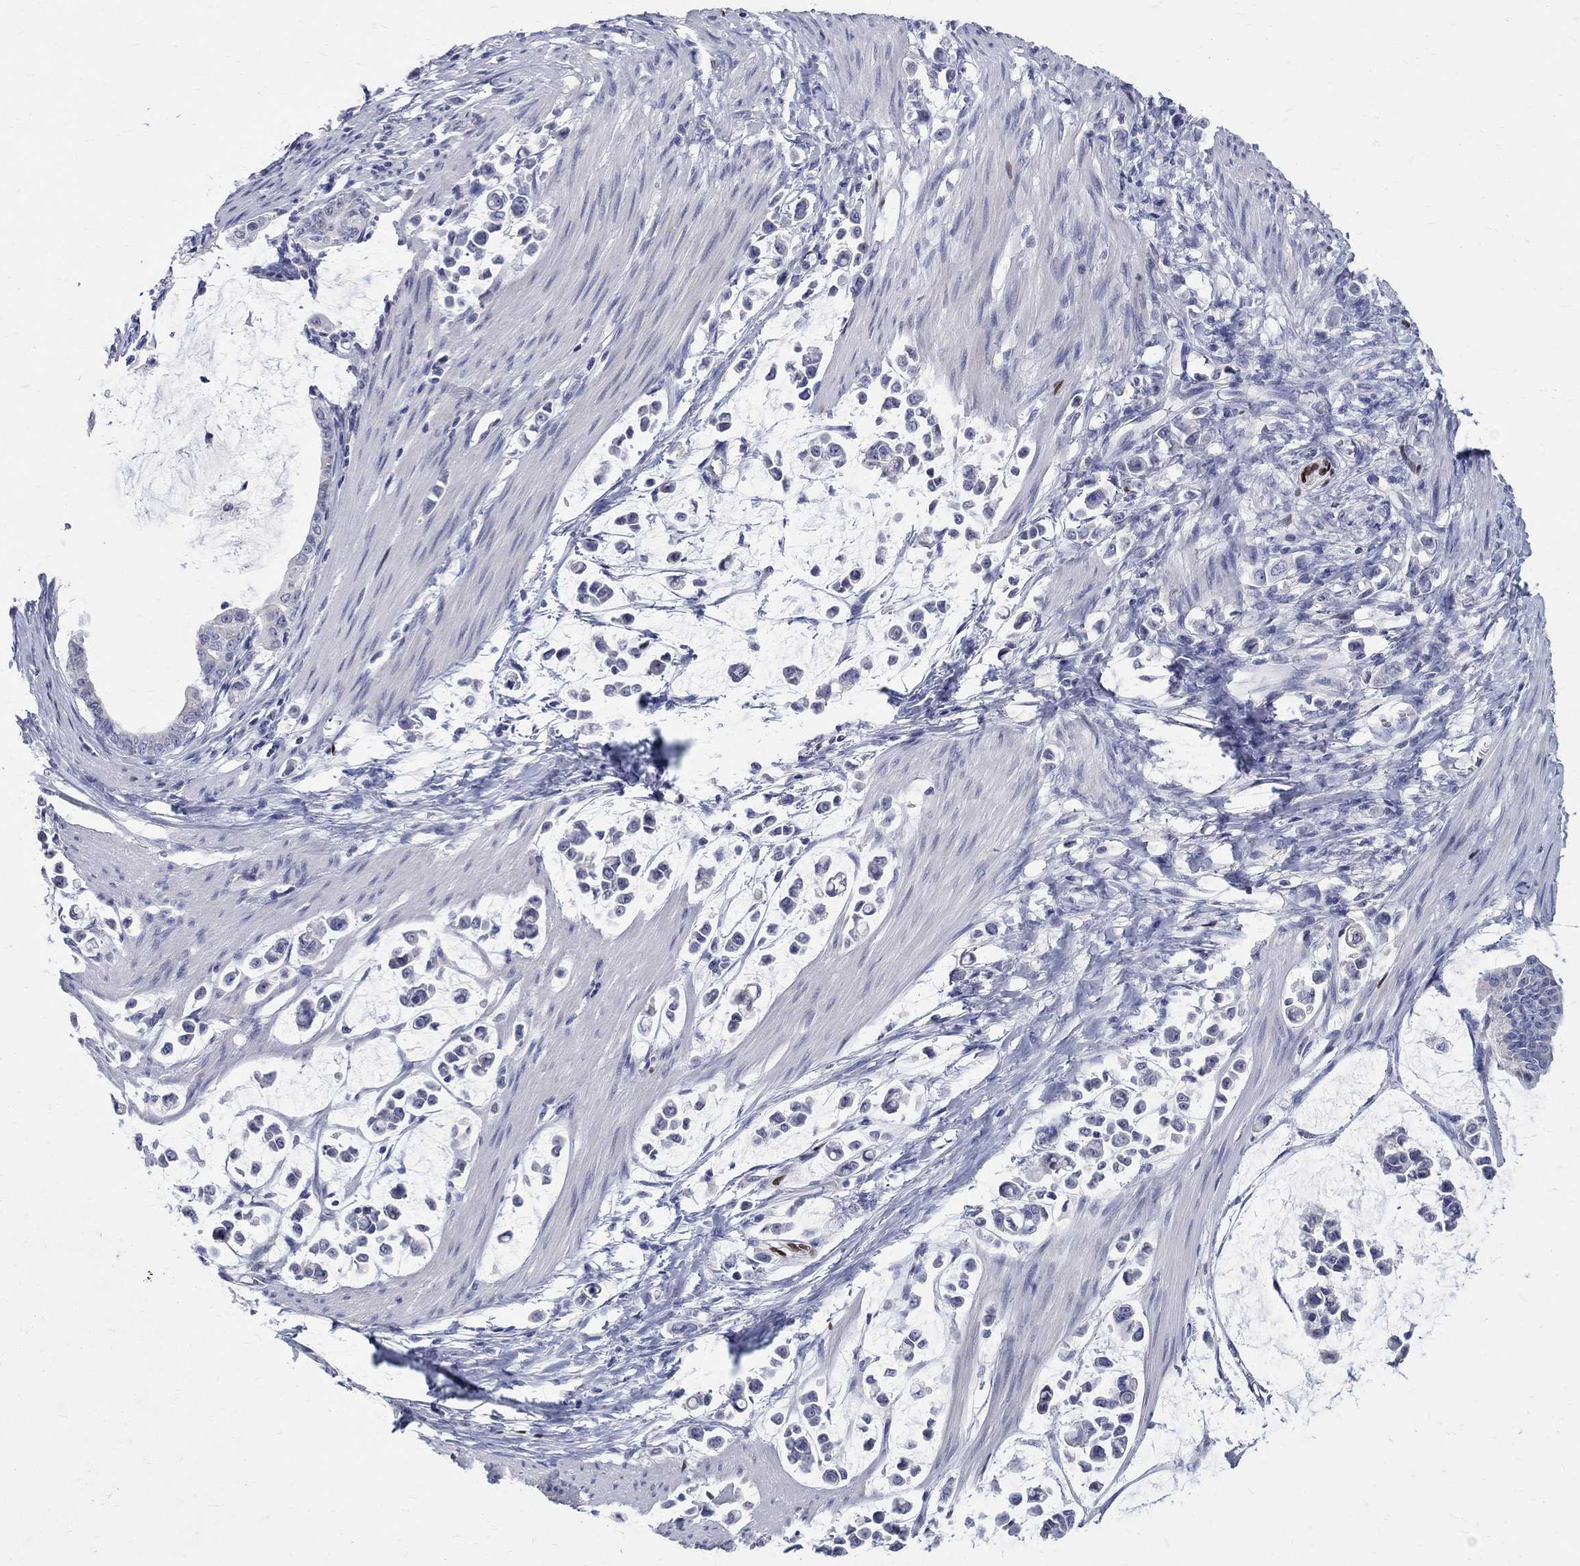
{"staining": {"intensity": "negative", "quantity": "none", "location": "none"}, "tissue": "stomach cancer", "cell_type": "Tumor cells", "image_type": "cancer", "snomed": [{"axis": "morphology", "description": "Adenocarcinoma, NOS"}, {"axis": "topography", "description": "Stomach"}], "caption": "Tumor cells show no significant positivity in stomach cancer.", "gene": "SOX2", "patient": {"sex": "male", "age": 82}}